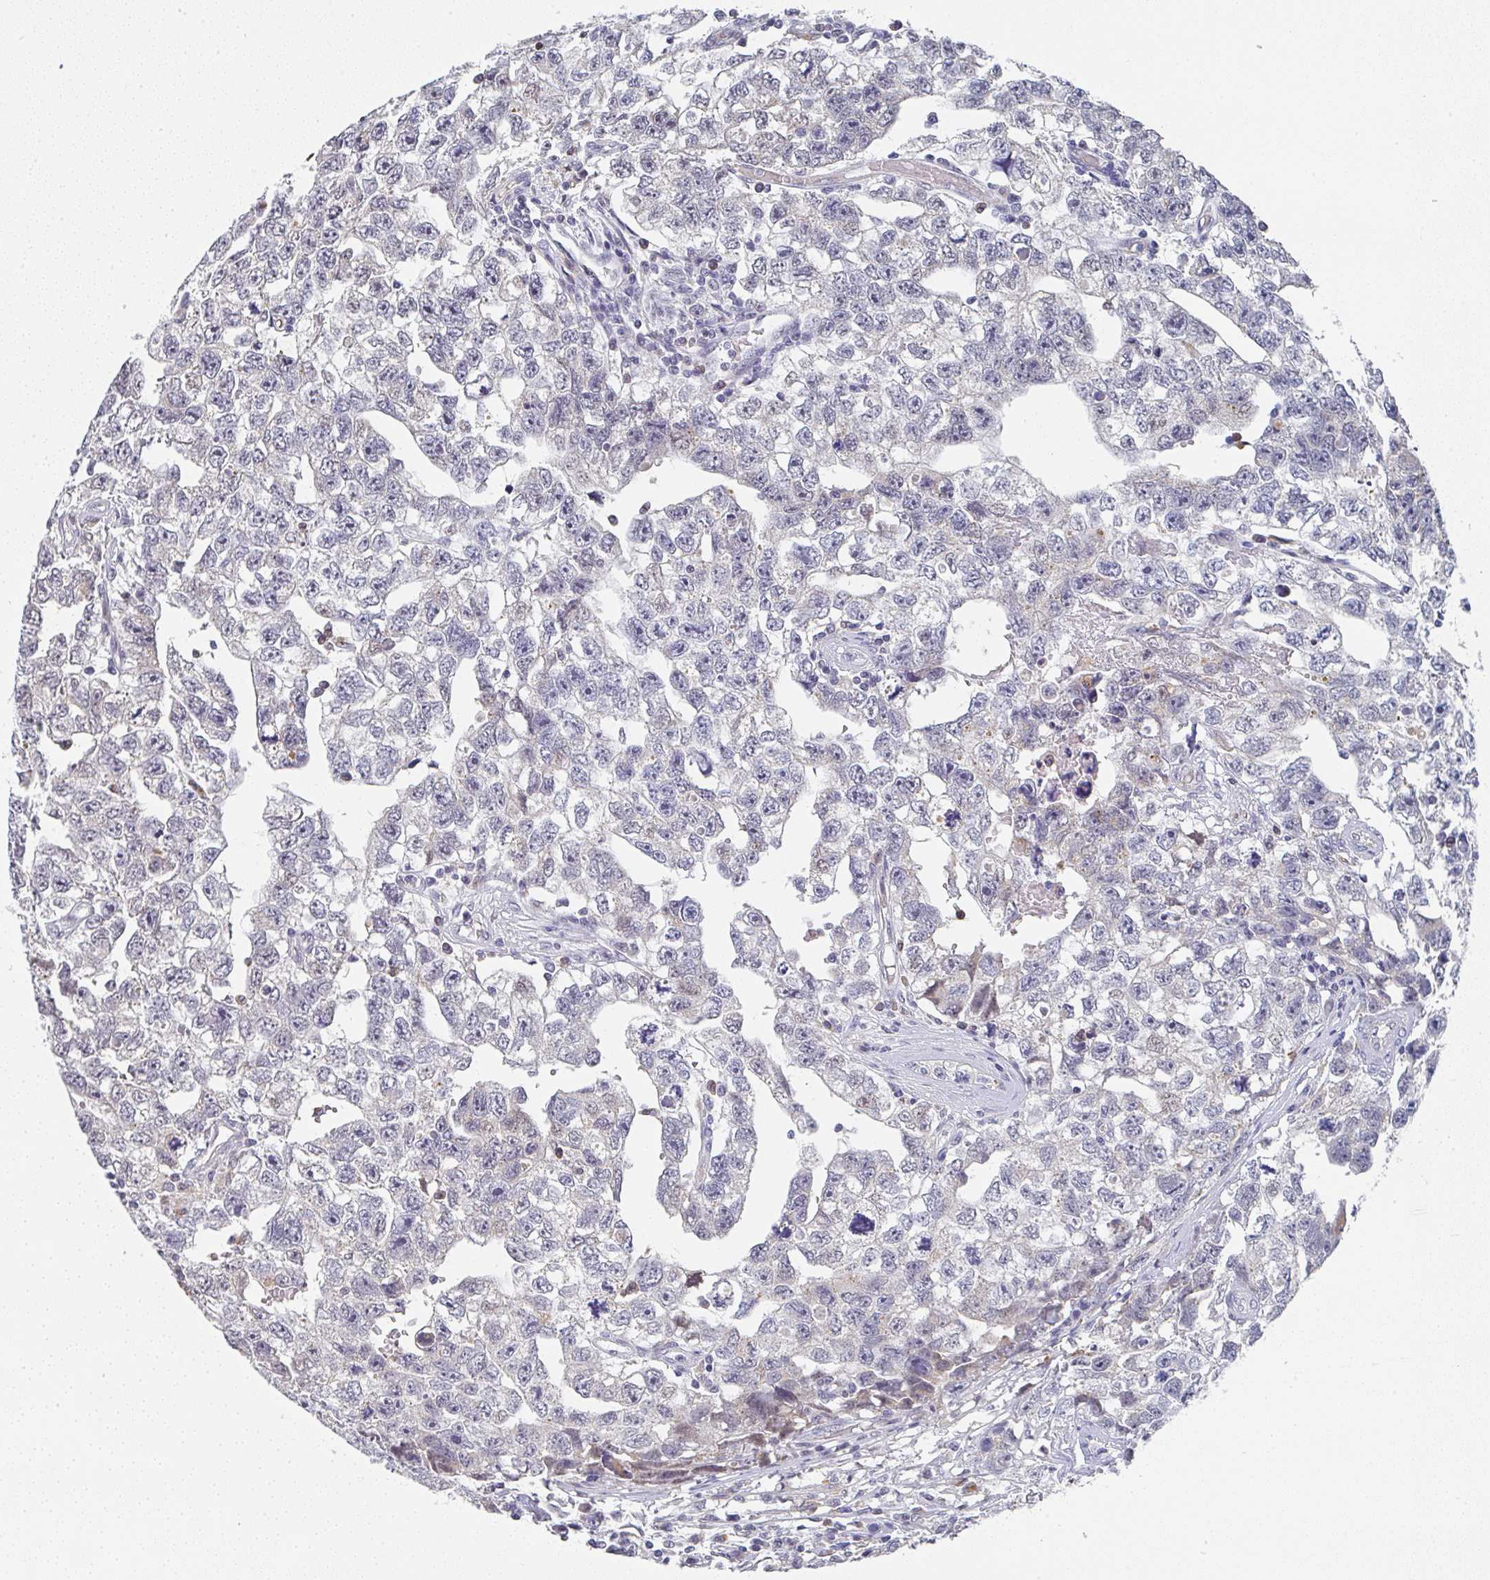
{"staining": {"intensity": "negative", "quantity": "none", "location": "none"}, "tissue": "testis cancer", "cell_type": "Tumor cells", "image_type": "cancer", "snomed": [{"axis": "morphology", "description": "Carcinoma, Embryonal, NOS"}, {"axis": "topography", "description": "Testis"}], "caption": "DAB (3,3'-diaminobenzidine) immunohistochemical staining of human embryonal carcinoma (testis) shows no significant expression in tumor cells. The staining was performed using DAB (3,3'-diaminobenzidine) to visualize the protein expression in brown, while the nuclei were stained in blue with hematoxylin (Magnification: 20x).", "gene": "NCF1", "patient": {"sex": "male", "age": 22}}